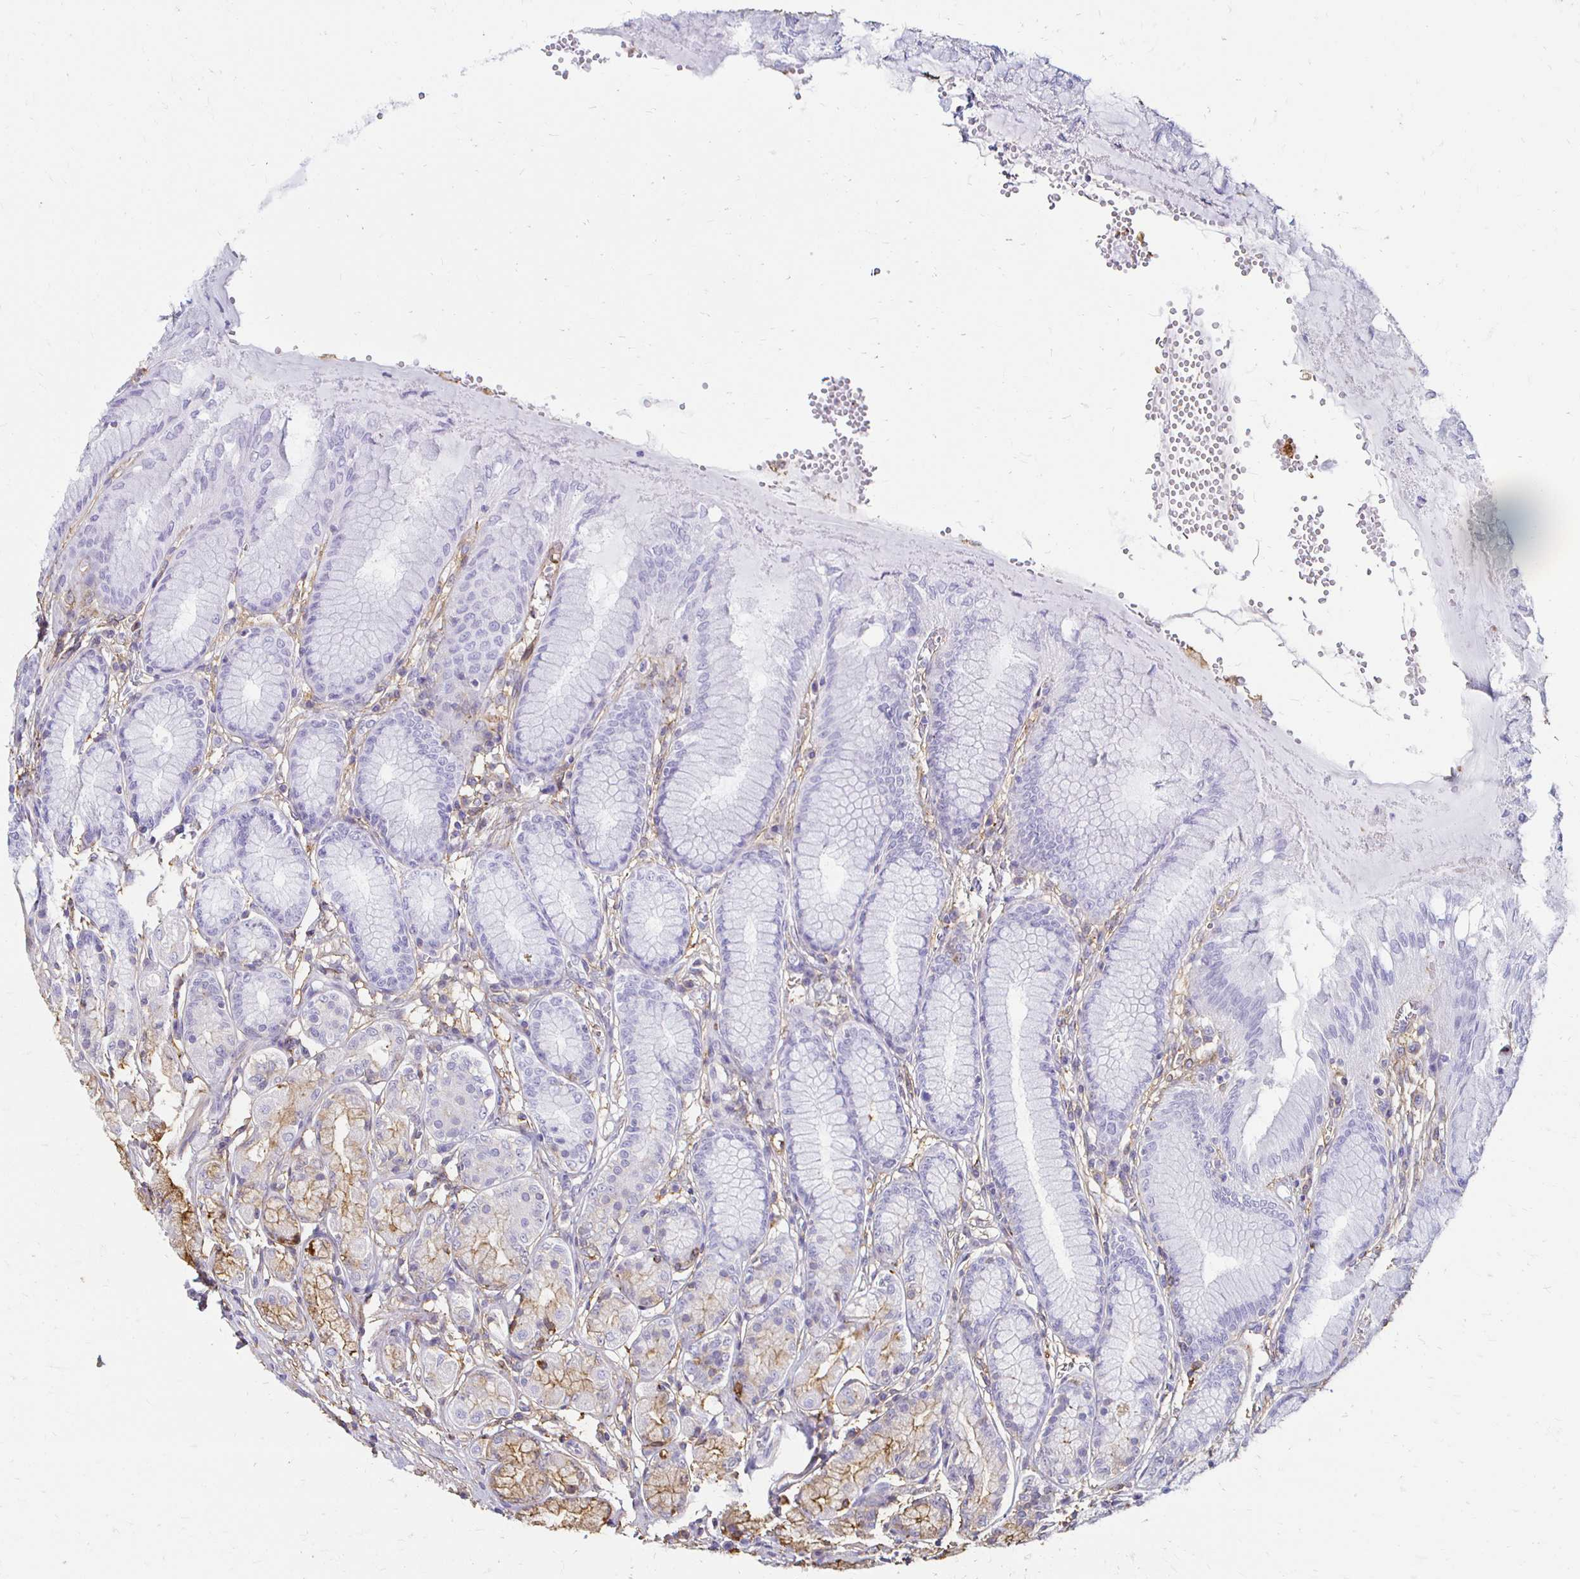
{"staining": {"intensity": "weak", "quantity": "25%-75%", "location": "cytoplasmic/membranous"}, "tissue": "stomach", "cell_type": "Glandular cells", "image_type": "normal", "snomed": [{"axis": "morphology", "description": "Normal tissue, NOS"}, {"axis": "topography", "description": "Stomach"}, {"axis": "topography", "description": "Stomach, lower"}], "caption": "Immunohistochemistry (DAB (3,3'-diaminobenzidine)) staining of unremarkable stomach shows weak cytoplasmic/membranous protein expression in approximately 25%-75% of glandular cells.", "gene": "TAS1R3", "patient": {"sex": "male", "age": 76}}